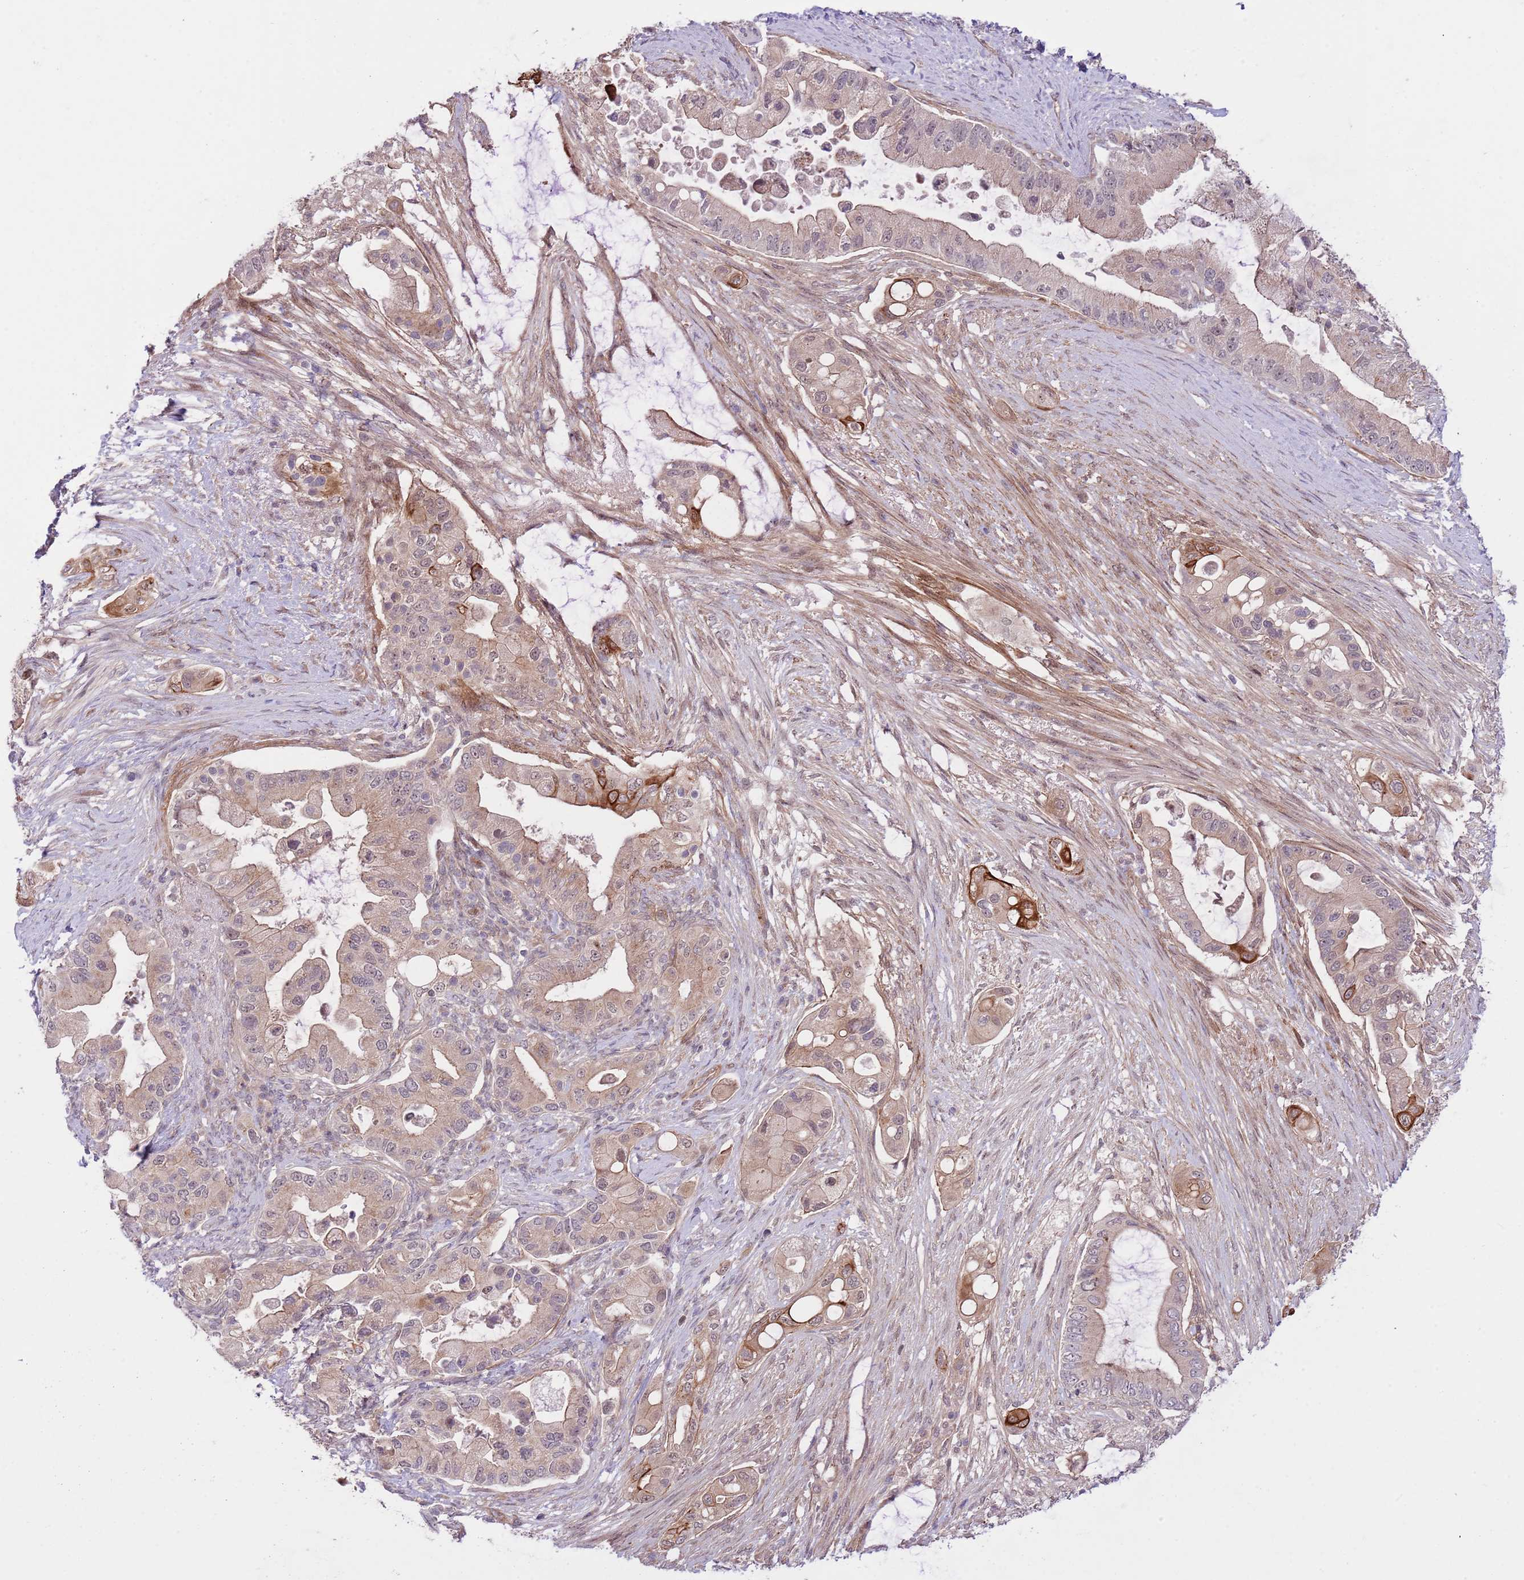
{"staining": {"intensity": "strong", "quantity": "<25%", "location": "cytoplasmic/membranous"}, "tissue": "pancreatic cancer", "cell_type": "Tumor cells", "image_type": "cancer", "snomed": [{"axis": "morphology", "description": "Adenocarcinoma, NOS"}, {"axis": "topography", "description": "Pancreas"}], "caption": "DAB (3,3'-diaminobenzidine) immunohistochemical staining of pancreatic cancer (adenocarcinoma) shows strong cytoplasmic/membranous protein positivity in approximately <25% of tumor cells.", "gene": "PRR16", "patient": {"sex": "male", "age": 57}}